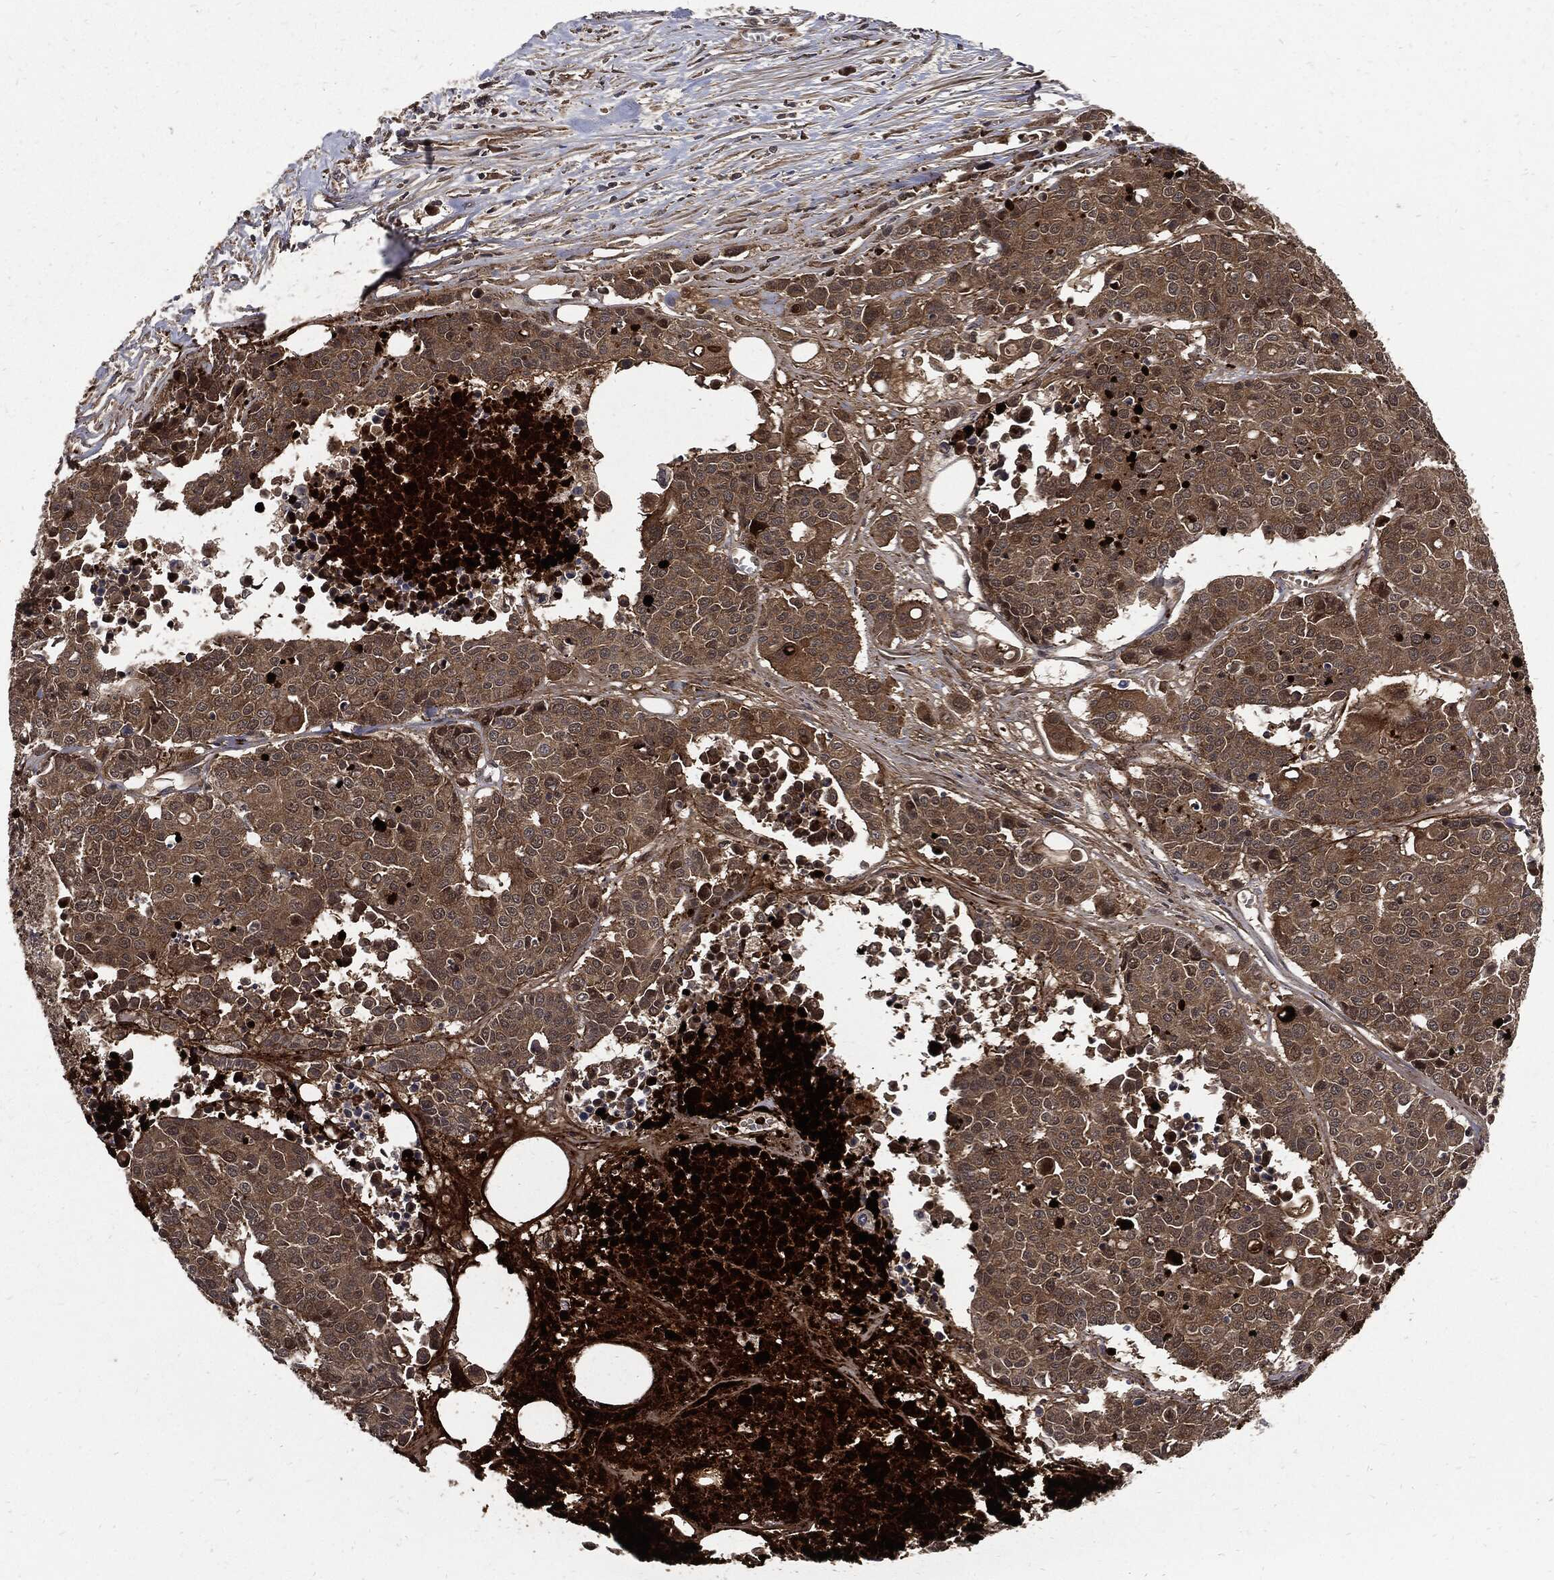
{"staining": {"intensity": "moderate", "quantity": ">75%", "location": "cytoplasmic/membranous"}, "tissue": "carcinoid", "cell_type": "Tumor cells", "image_type": "cancer", "snomed": [{"axis": "morphology", "description": "Carcinoid, malignant, NOS"}, {"axis": "topography", "description": "Colon"}], "caption": "Malignant carcinoid was stained to show a protein in brown. There is medium levels of moderate cytoplasmic/membranous positivity in approximately >75% of tumor cells. The staining is performed using DAB brown chromogen to label protein expression. The nuclei are counter-stained blue using hematoxylin.", "gene": "CLU", "patient": {"sex": "male", "age": 81}}